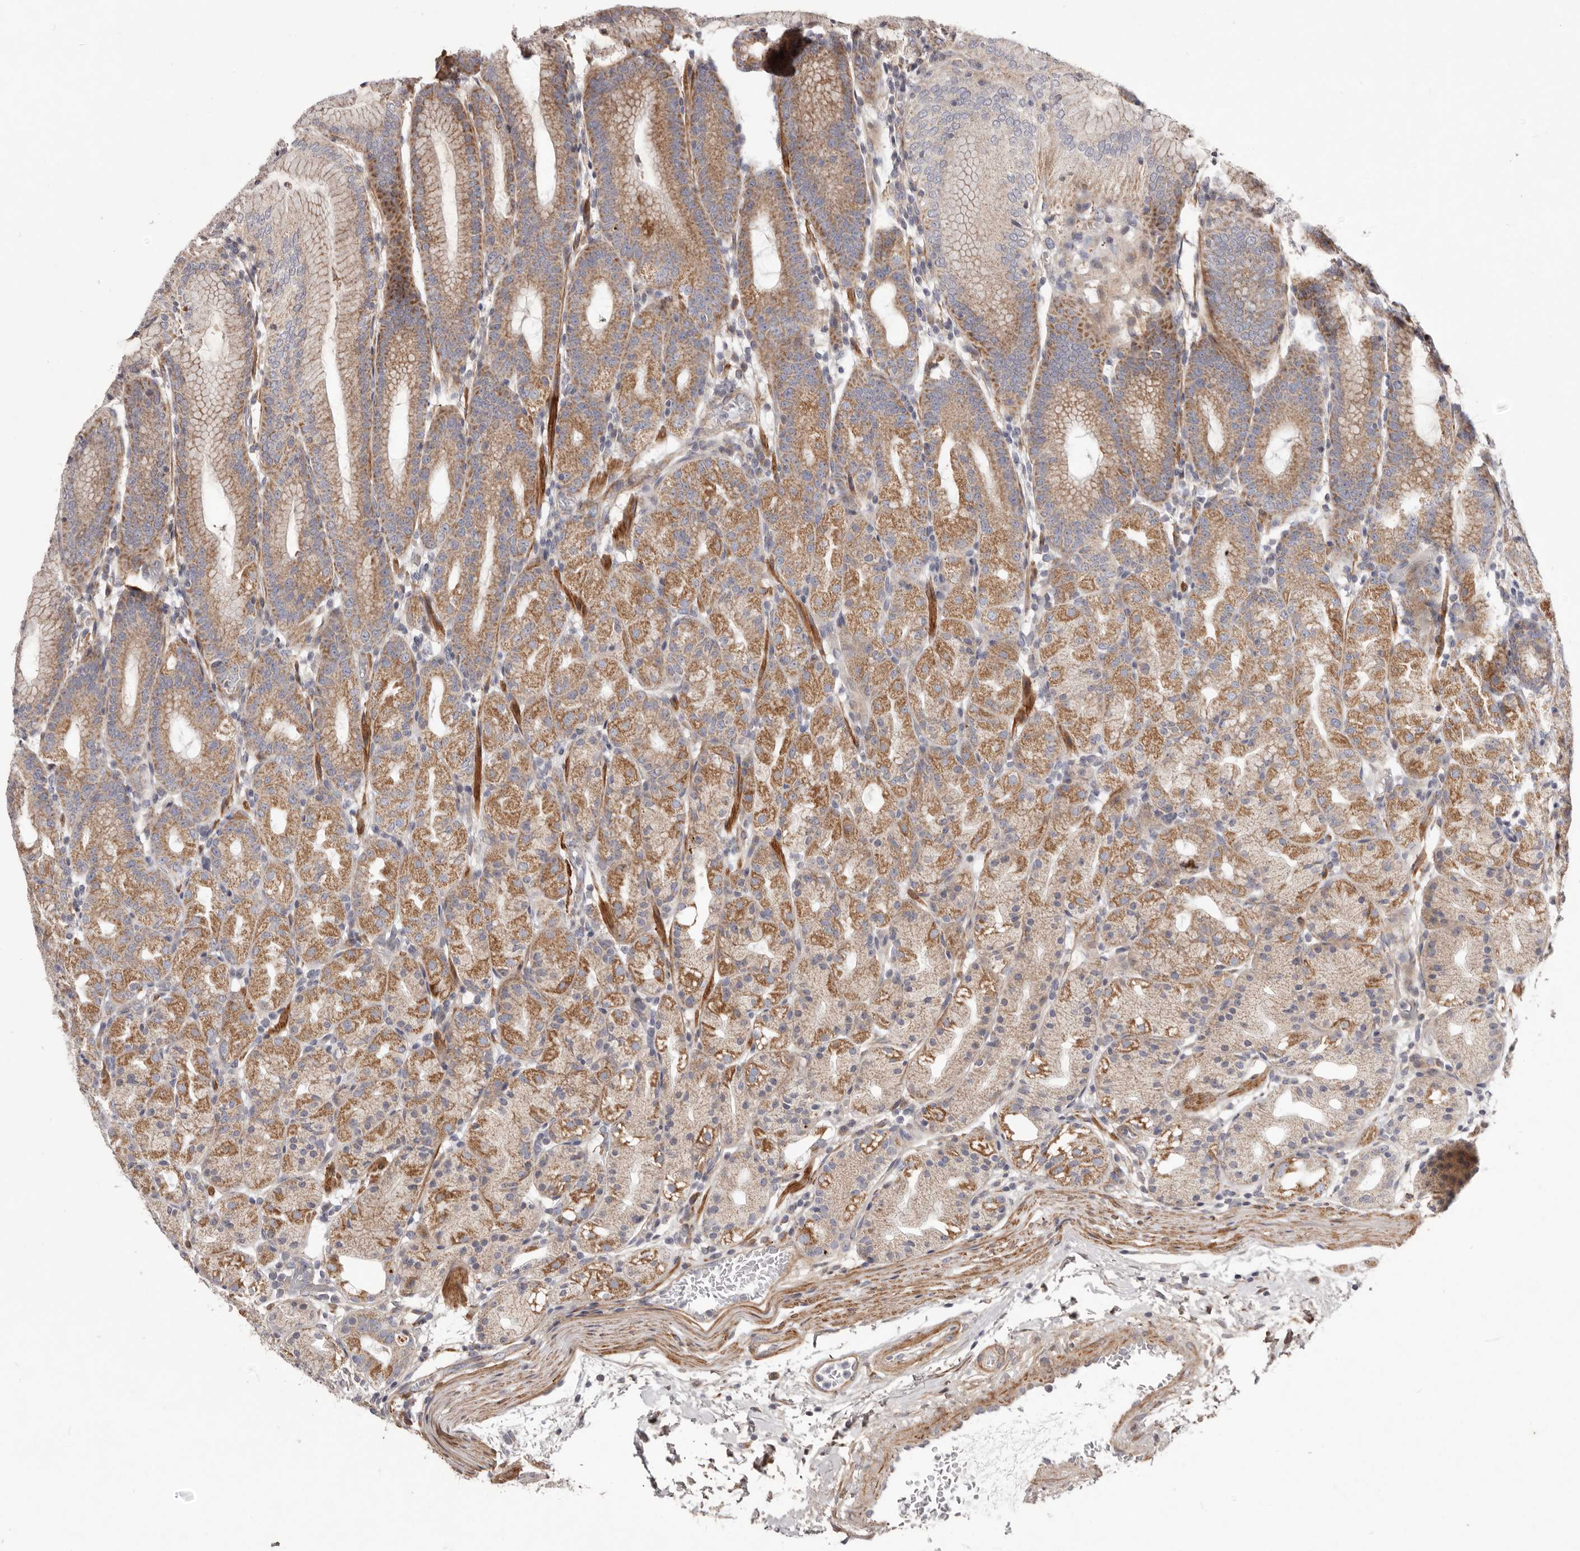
{"staining": {"intensity": "moderate", "quantity": ">75%", "location": "cytoplasmic/membranous"}, "tissue": "stomach", "cell_type": "Glandular cells", "image_type": "normal", "snomed": [{"axis": "morphology", "description": "Normal tissue, NOS"}, {"axis": "topography", "description": "Stomach, upper"}], "caption": "Protein staining of benign stomach reveals moderate cytoplasmic/membranous staining in about >75% of glandular cells. (DAB (3,3'-diaminobenzidine) = brown stain, brightfield microscopy at high magnification).", "gene": "MRPS10", "patient": {"sex": "male", "age": 48}}